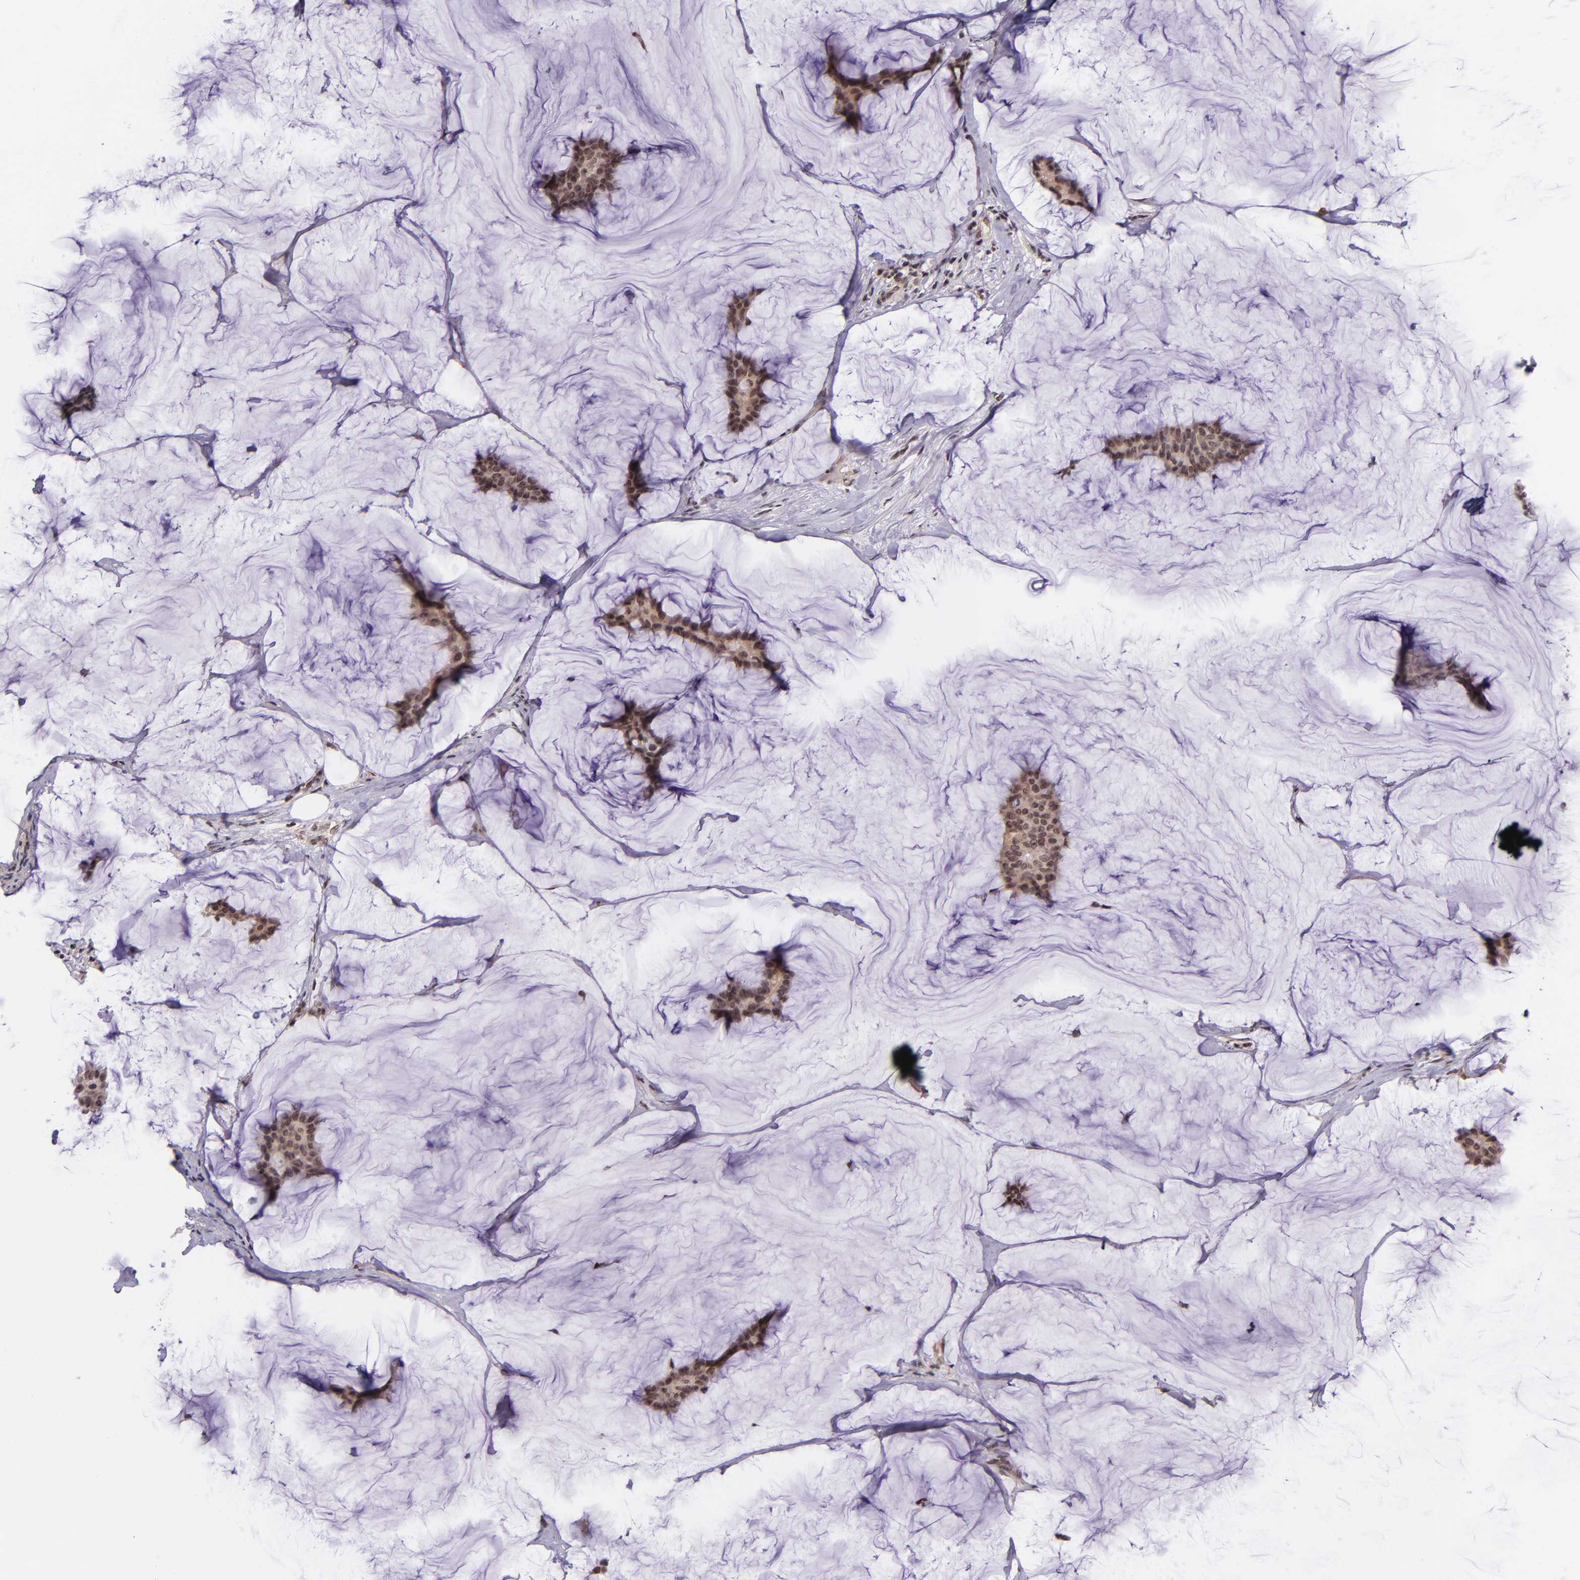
{"staining": {"intensity": "moderate", "quantity": ">75%", "location": "cytoplasmic/membranous"}, "tissue": "breast cancer", "cell_type": "Tumor cells", "image_type": "cancer", "snomed": [{"axis": "morphology", "description": "Duct carcinoma"}, {"axis": "topography", "description": "Breast"}], "caption": "An immunohistochemistry photomicrograph of tumor tissue is shown. Protein staining in brown shows moderate cytoplasmic/membranous positivity in breast intraductal carcinoma within tumor cells. Immunohistochemistry (ihc) stains the protein of interest in brown and the nuclei are stained blue.", "gene": "SELL", "patient": {"sex": "female", "age": 93}}